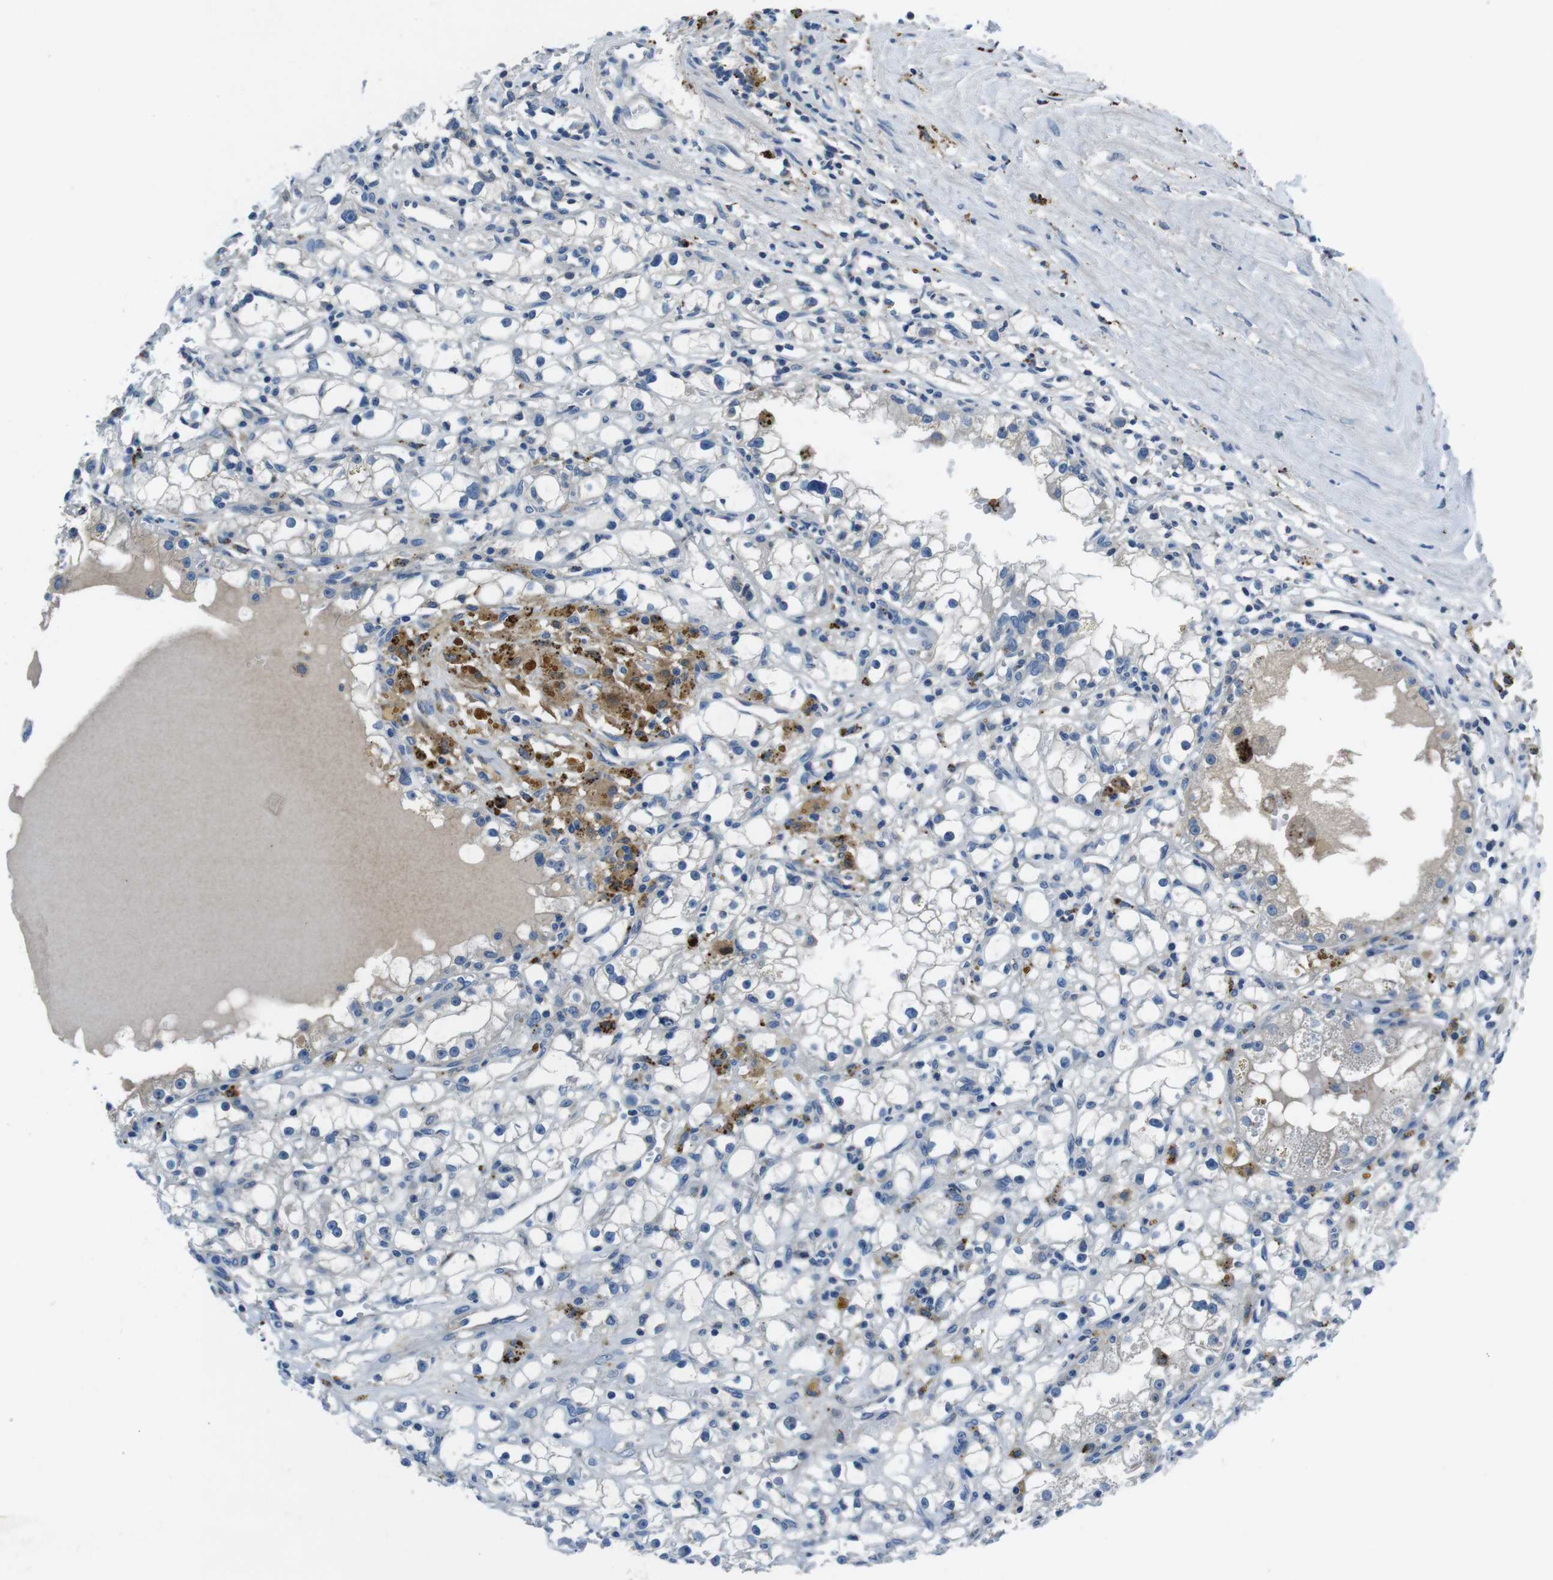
{"staining": {"intensity": "moderate", "quantity": "<25%", "location": "cytoplasmic/membranous"}, "tissue": "renal cancer", "cell_type": "Tumor cells", "image_type": "cancer", "snomed": [{"axis": "morphology", "description": "Adenocarcinoma, NOS"}, {"axis": "topography", "description": "Kidney"}], "caption": "Immunohistochemistry (IHC) histopathology image of human adenocarcinoma (renal) stained for a protein (brown), which exhibits low levels of moderate cytoplasmic/membranous expression in about <25% of tumor cells.", "gene": "TULP3", "patient": {"sex": "male", "age": 56}}